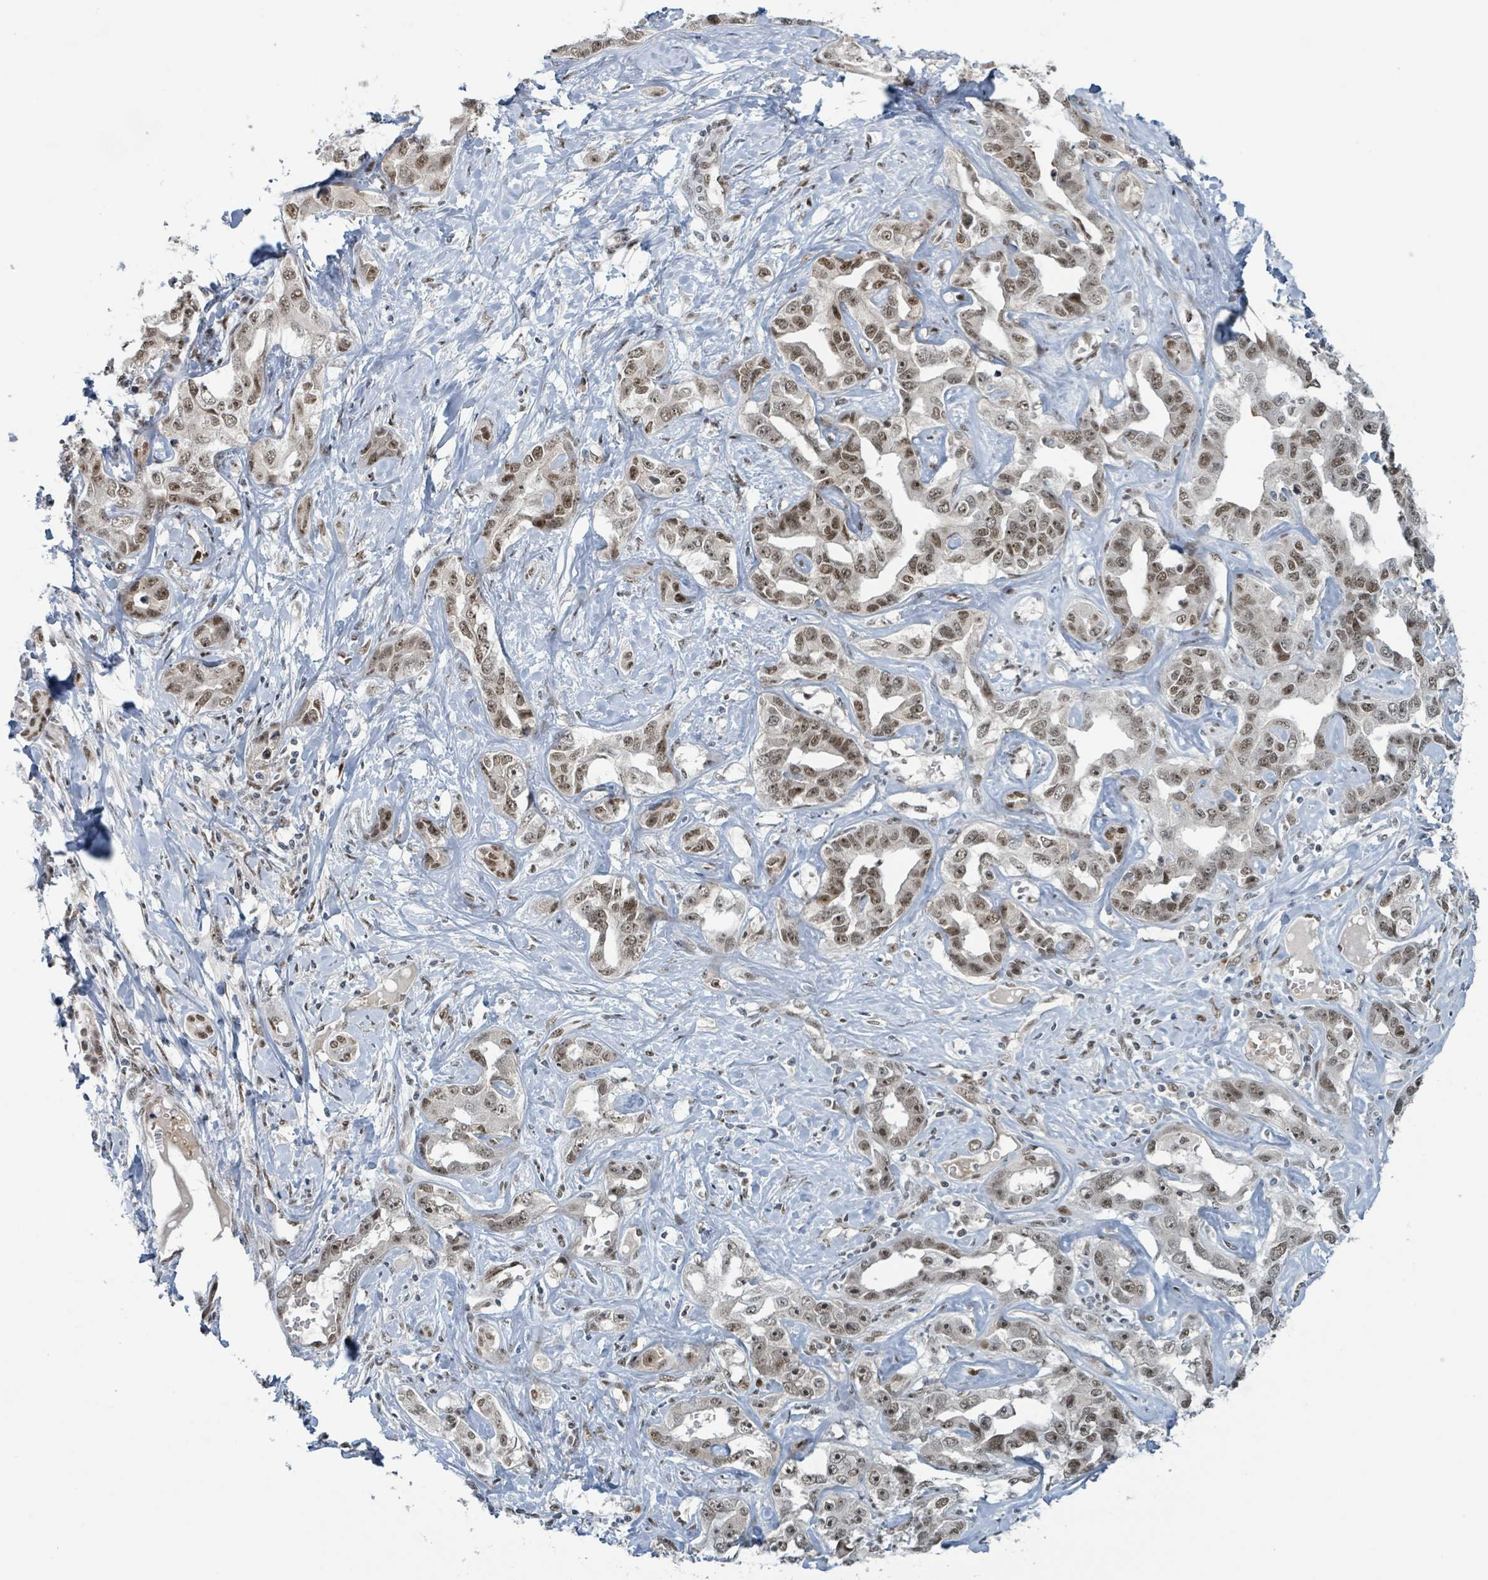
{"staining": {"intensity": "moderate", "quantity": ">75%", "location": "nuclear"}, "tissue": "liver cancer", "cell_type": "Tumor cells", "image_type": "cancer", "snomed": [{"axis": "morphology", "description": "Cholangiocarcinoma"}, {"axis": "topography", "description": "Liver"}], "caption": "Liver cancer (cholangiocarcinoma) was stained to show a protein in brown. There is medium levels of moderate nuclear staining in about >75% of tumor cells. (DAB (3,3'-diaminobenzidine) IHC, brown staining for protein, blue staining for nuclei).", "gene": "KLF3", "patient": {"sex": "male", "age": 59}}